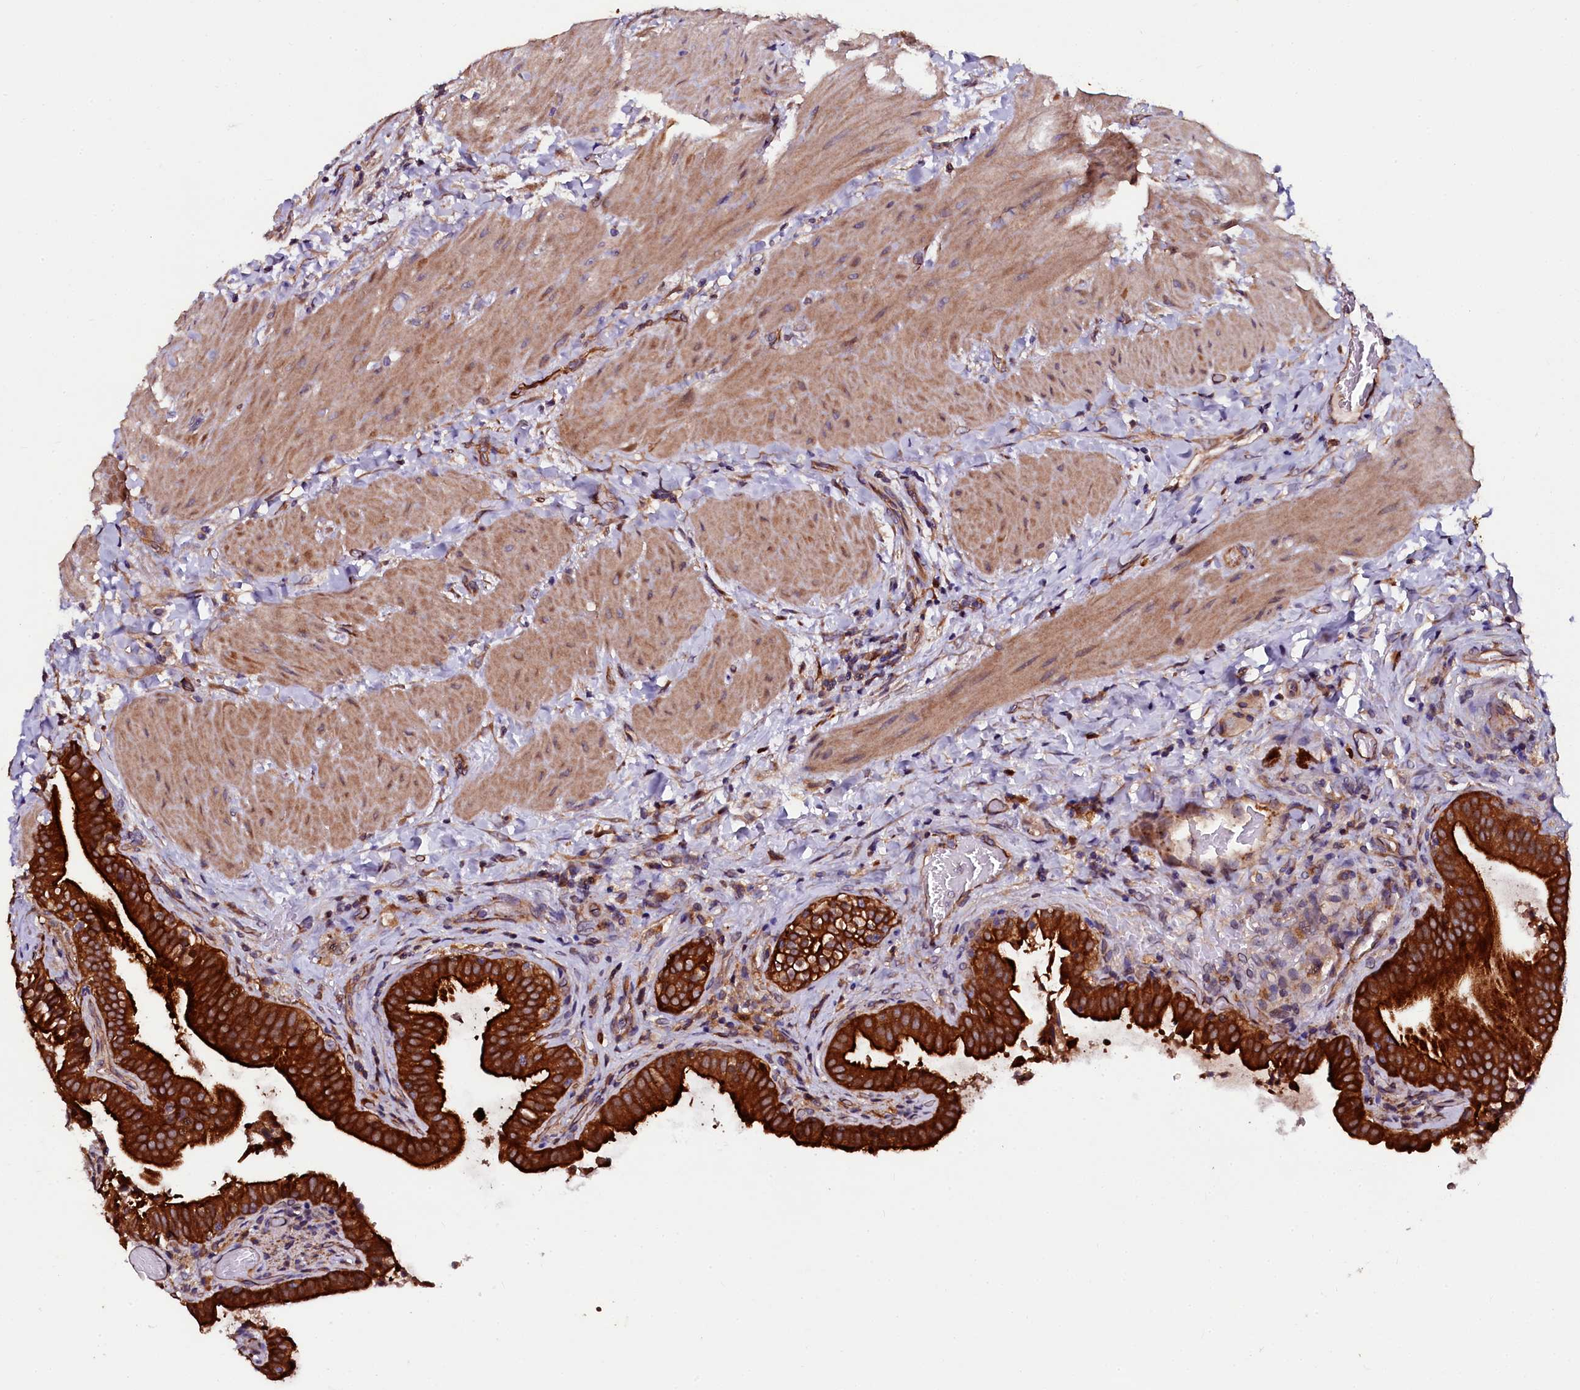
{"staining": {"intensity": "strong", "quantity": ">75%", "location": "cytoplasmic/membranous"}, "tissue": "gallbladder", "cell_type": "Glandular cells", "image_type": "normal", "snomed": [{"axis": "morphology", "description": "Normal tissue, NOS"}, {"axis": "topography", "description": "Gallbladder"}], "caption": "About >75% of glandular cells in unremarkable gallbladder reveal strong cytoplasmic/membranous protein expression as visualized by brown immunohistochemical staining.", "gene": "APPL2", "patient": {"sex": "male", "age": 24}}